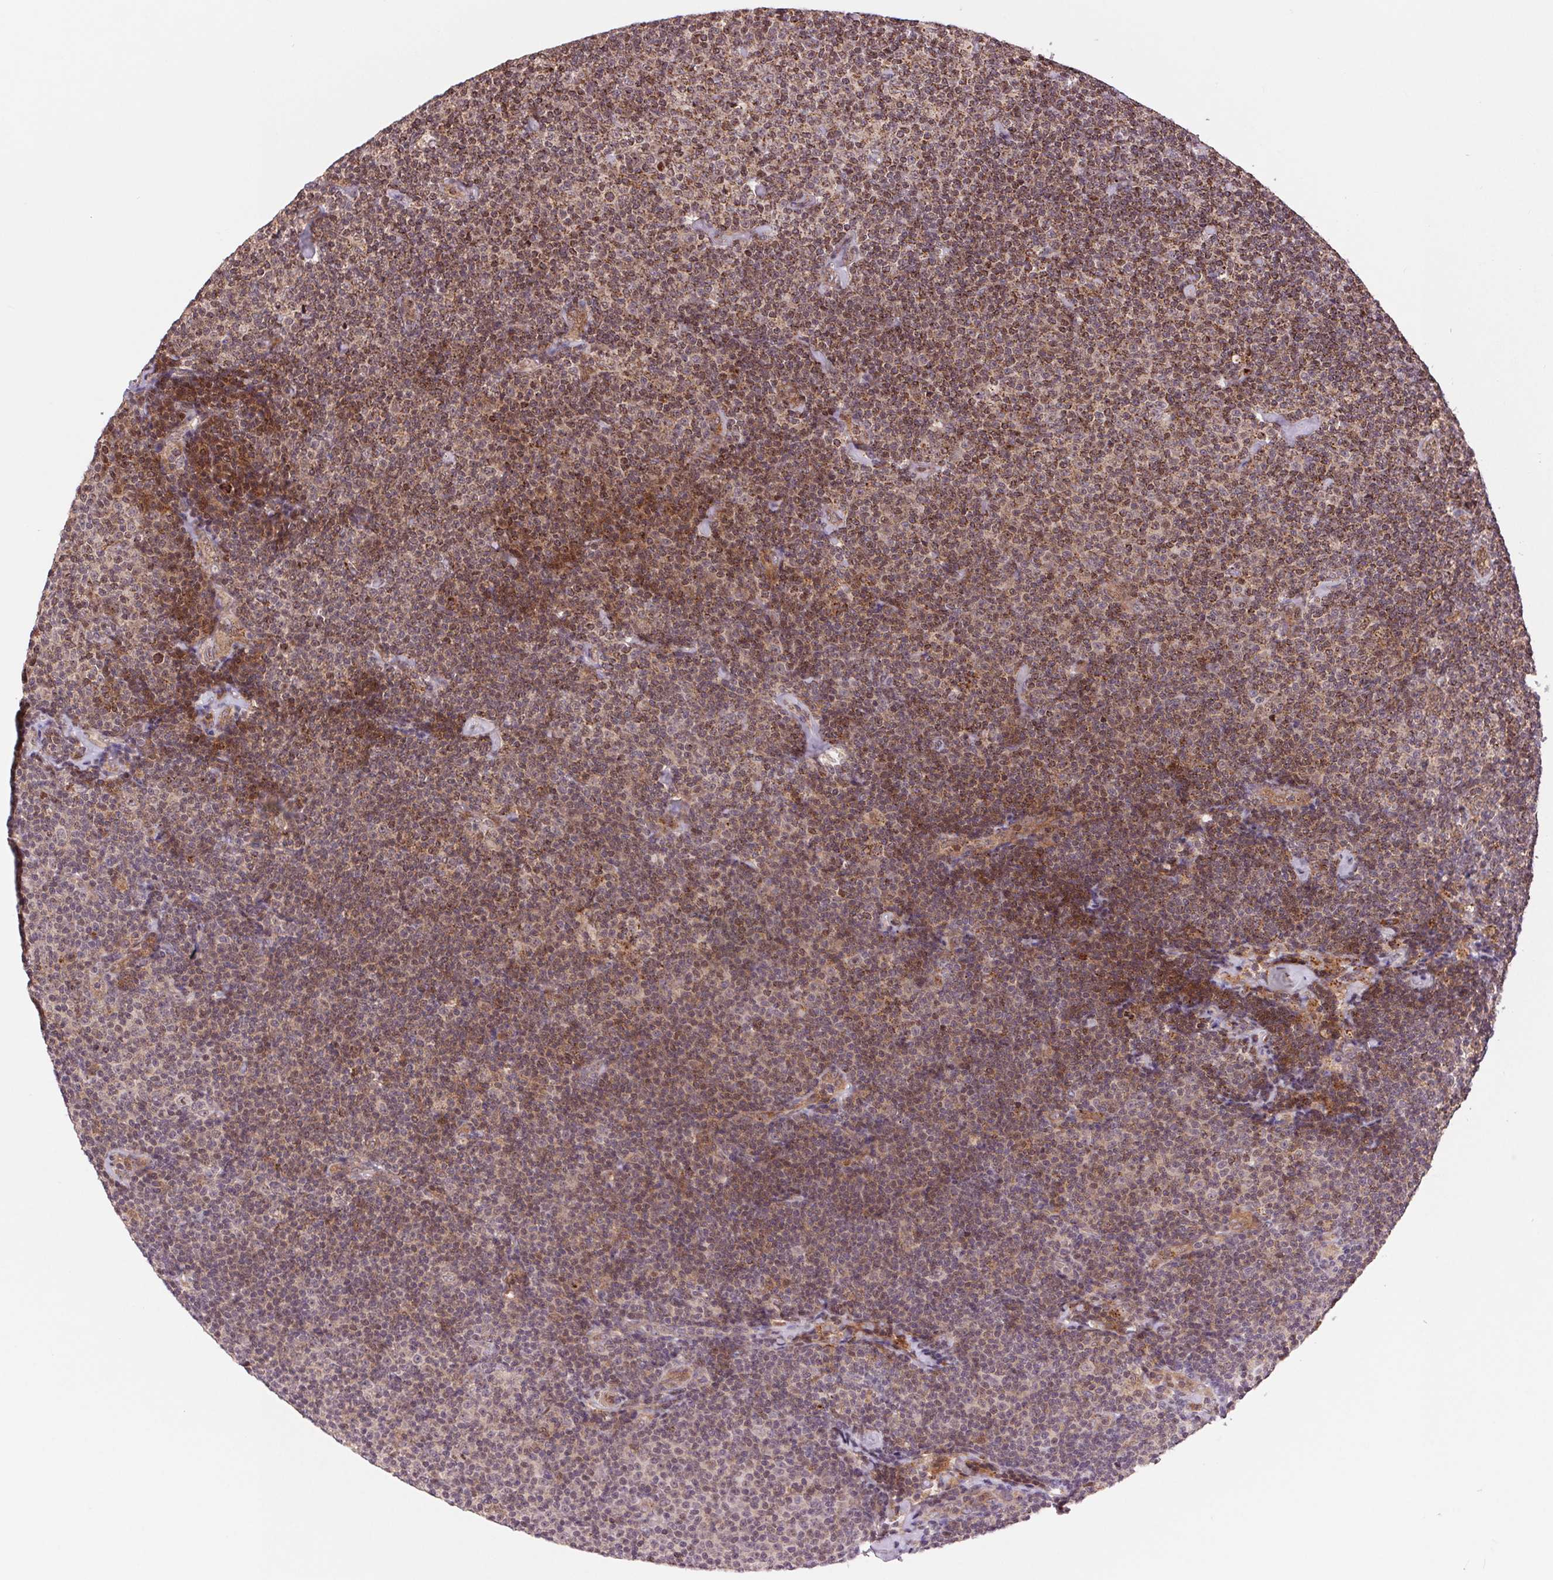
{"staining": {"intensity": "moderate", "quantity": ">75%", "location": "cytoplasmic/membranous"}, "tissue": "lymphoma", "cell_type": "Tumor cells", "image_type": "cancer", "snomed": [{"axis": "morphology", "description": "Malignant lymphoma, non-Hodgkin's type, Low grade"}, {"axis": "topography", "description": "Lymph node"}], "caption": "The image demonstrates immunohistochemical staining of lymphoma. There is moderate cytoplasmic/membranous staining is identified in about >75% of tumor cells.", "gene": "CHMP4B", "patient": {"sex": "male", "age": 81}}